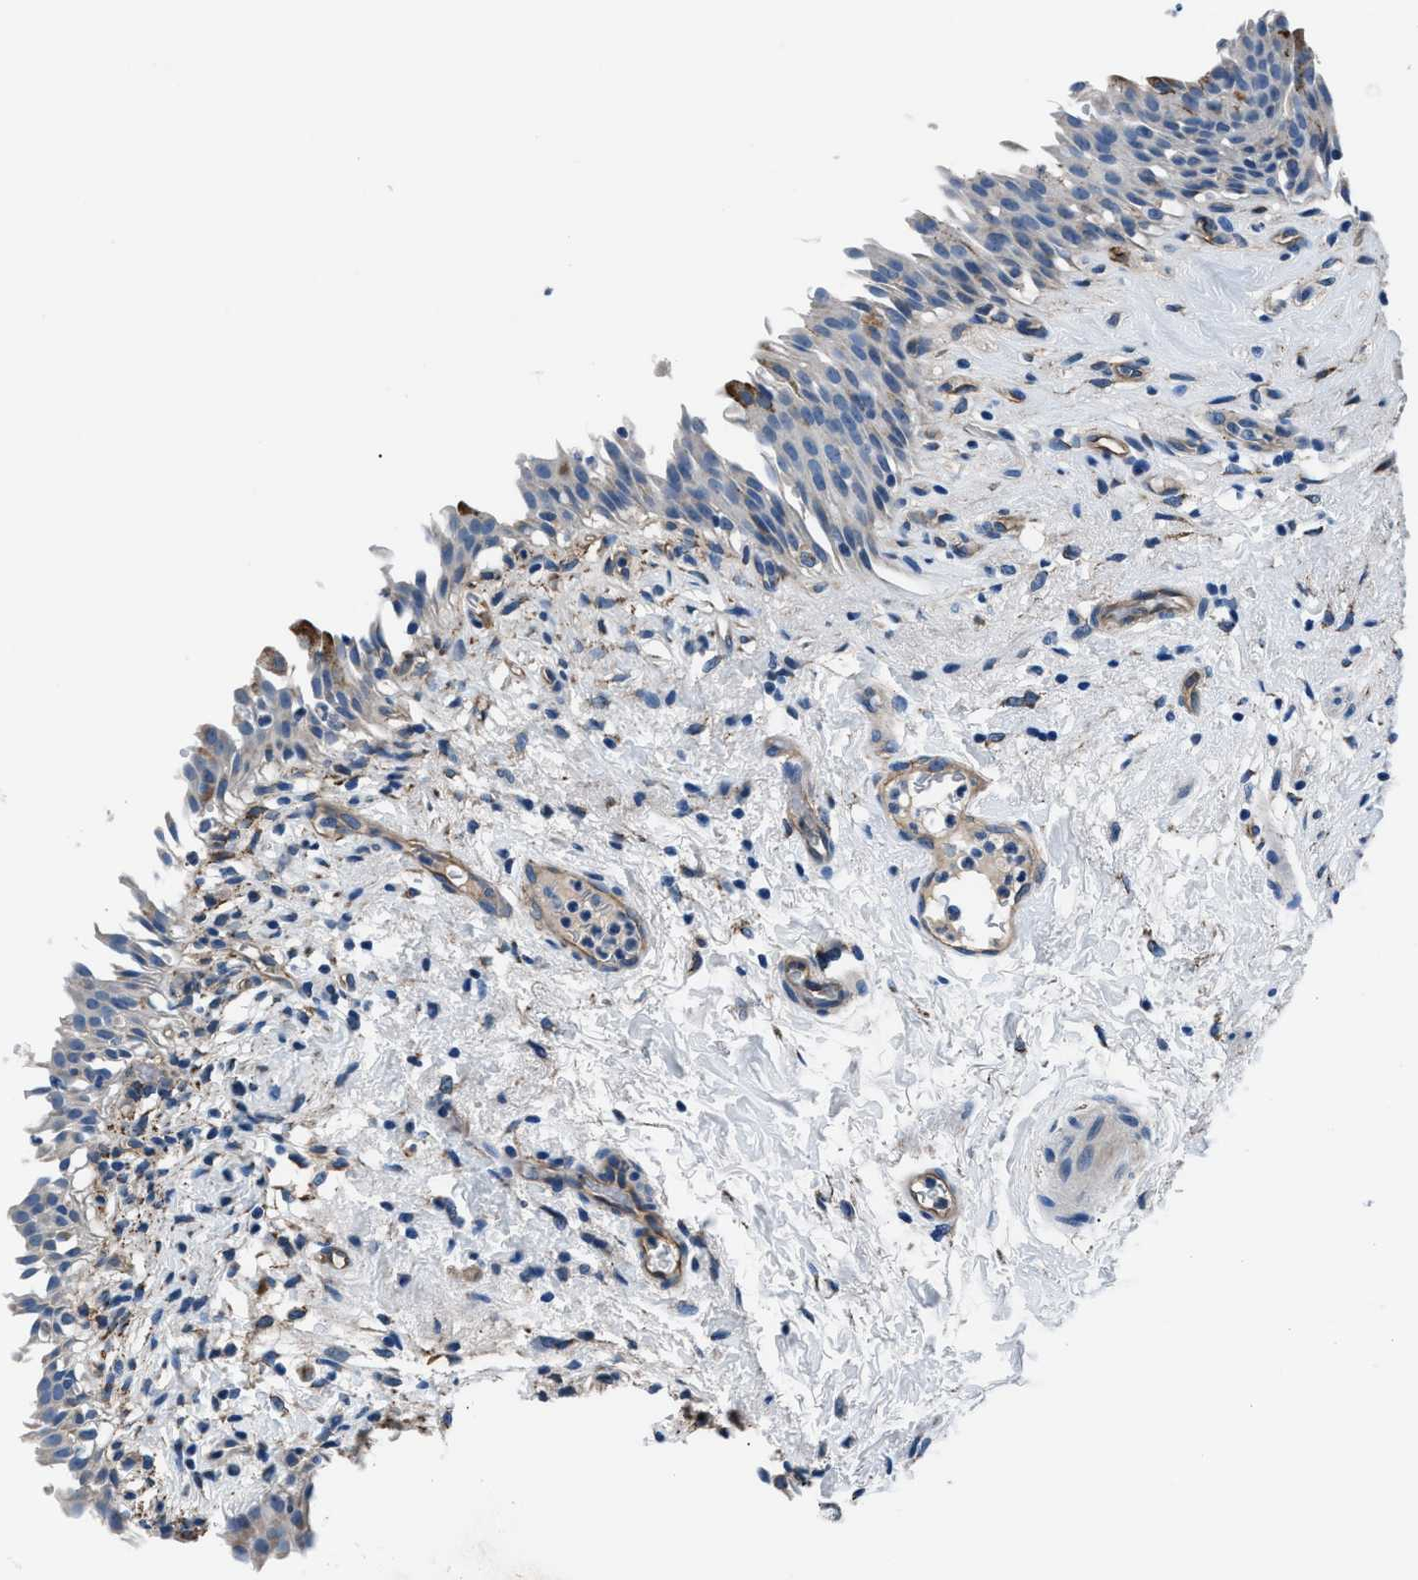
{"staining": {"intensity": "negative", "quantity": "none", "location": "none"}, "tissue": "urinary bladder", "cell_type": "Urothelial cells", "image_type": "normal", "snomed": [{"axis": "morphology", "description": "Normal tissue, NOS"}, {"axis": "topography", "description": "Urinary bladder"}], "caption": "Immunohistochemical staining of normal human urinary bladder shows no significant positivity in urothelial cells. The staining was performed using DAB to visualize the protein expression in brown, while the nuclei were stained in blue with hematoxylin (Magnification: 20x).", "gene": "PRTFDC1", "patient": {"sex": "female", "age": 60}}